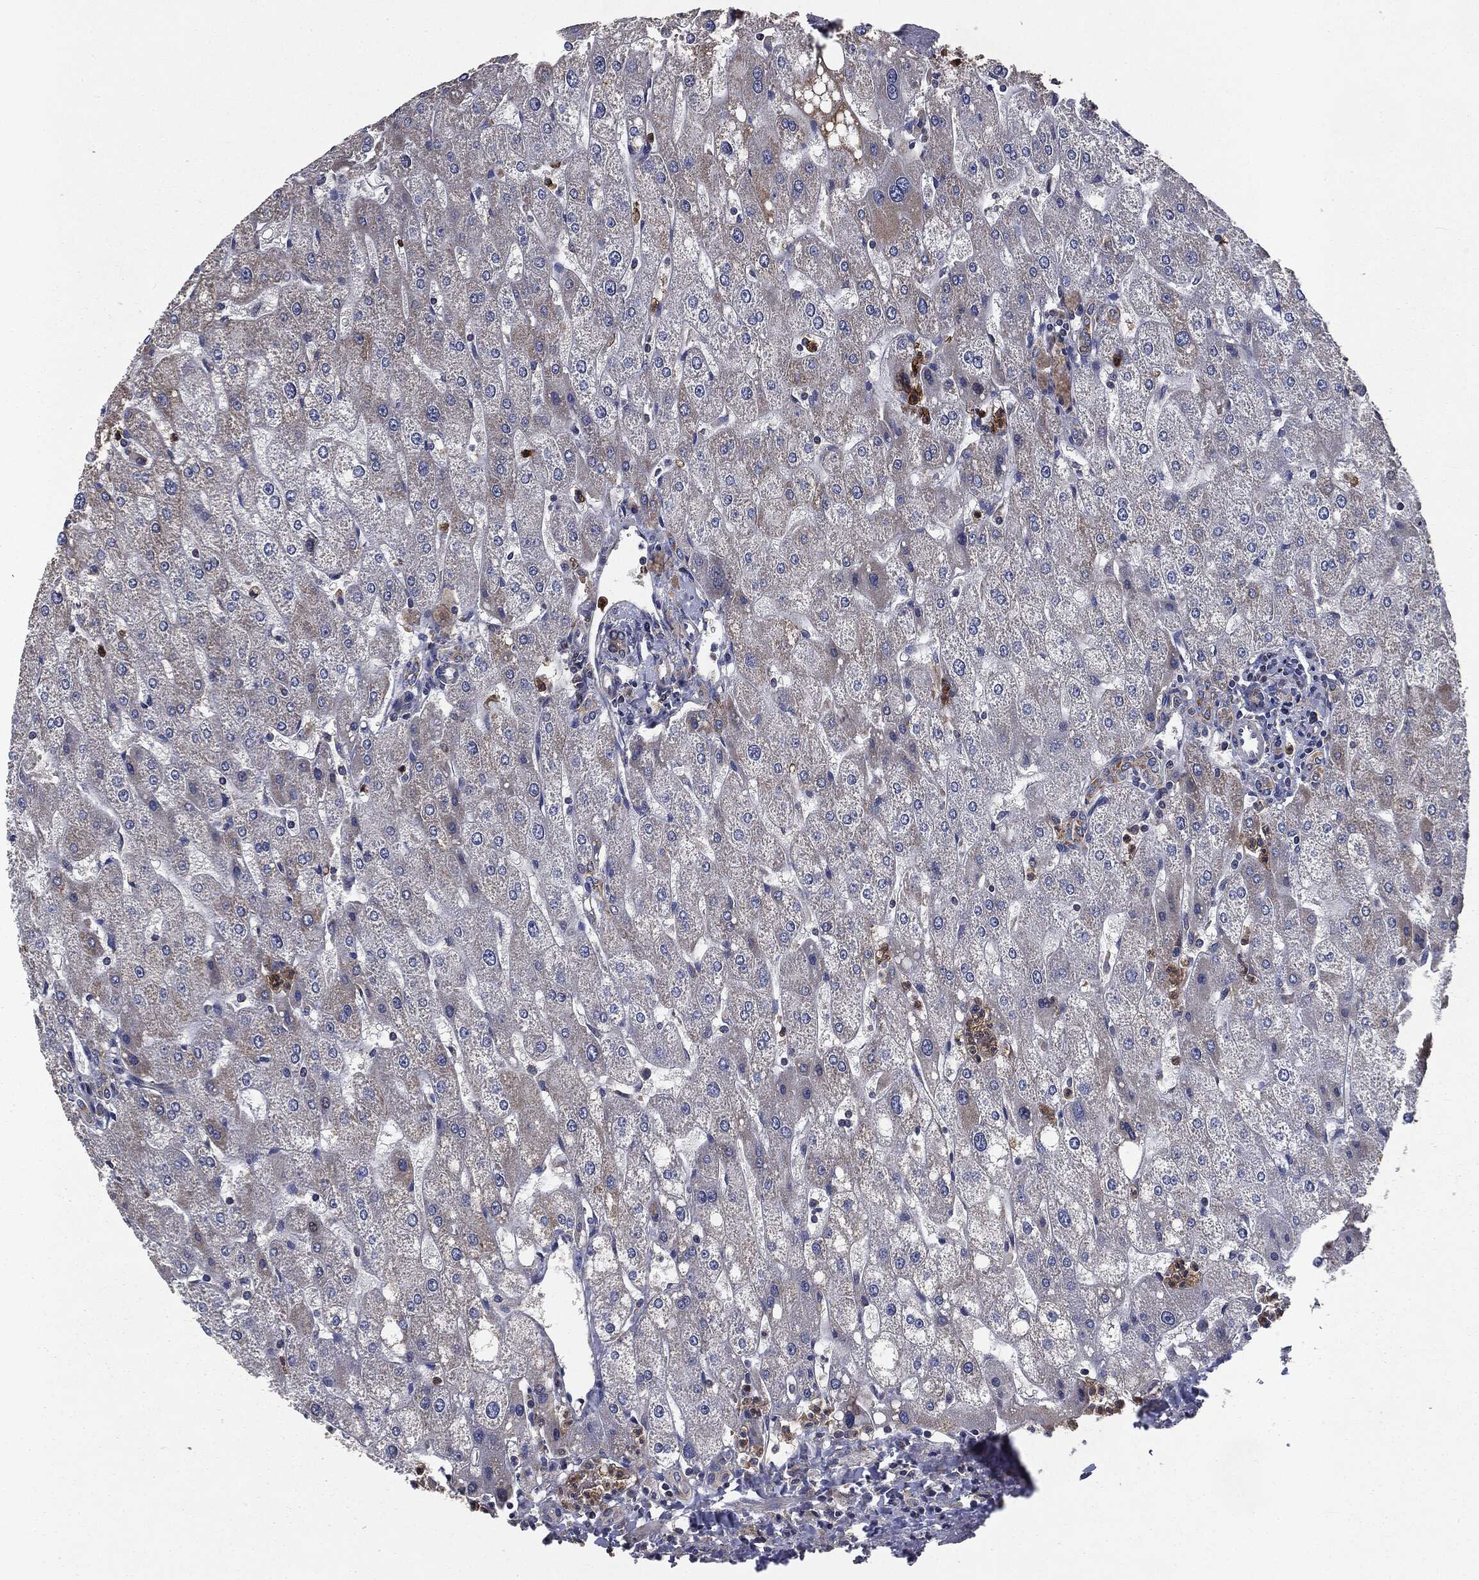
{"staining": {"intensity": "negative", "quantity": "none", "location": "none"}, "tissue": "liver", "cell_type": "Cholangiocytes", "image_type": "normal", "snomed": [{"axis": "morphology", "description": "Normal tissue, NOS"}, {"axis": "topography", "description": "Liver"}], "caption": "The micrograph reveals no staining of cholangiocytes in unremarkable liver. (Immunohistochemistry, brightfield microscopy, high magnification).", "gene": "MAPK6", "patient": {"sex": "male", "age": 67}}